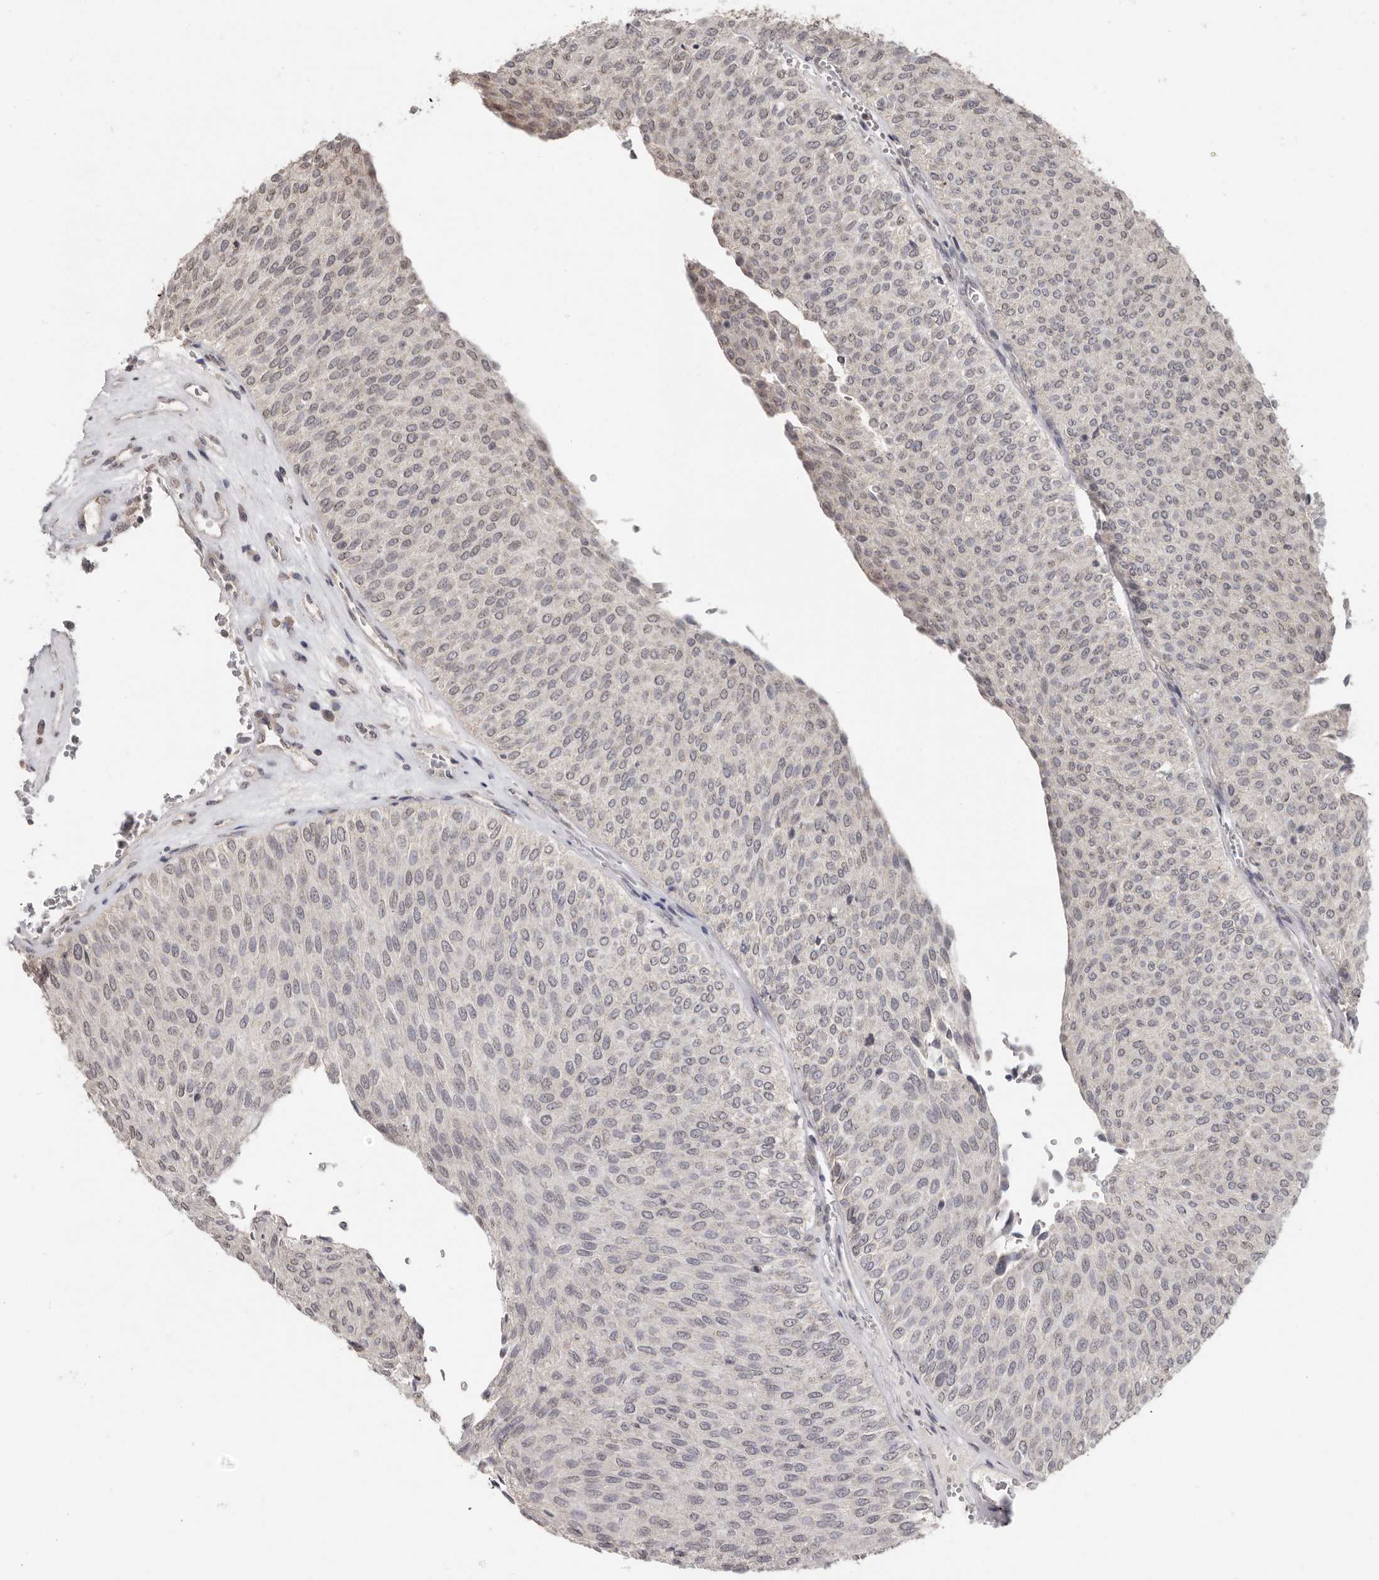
{"staining": {"intensity": "weak", "quantity": "<25%", "location": "nuclear"}, "tissue": "urothelial cancer", "cell_type": "Tumor cells", "image_type": "cancer", "snomed": [{"axis": "morphology", "description": "Urothelial carcinoma, Low grade"}, {"axis": "topography", "description": "Urinary bladder"}], "caption": "Tumor cells show no significant positivity in urothelial carcinoma (low-grade). (Brightfield microscopy of DAB immunohistochemistry at high magnification).", "gene": "LINGO2", "patient": {"sex": "male", "age": 78}}